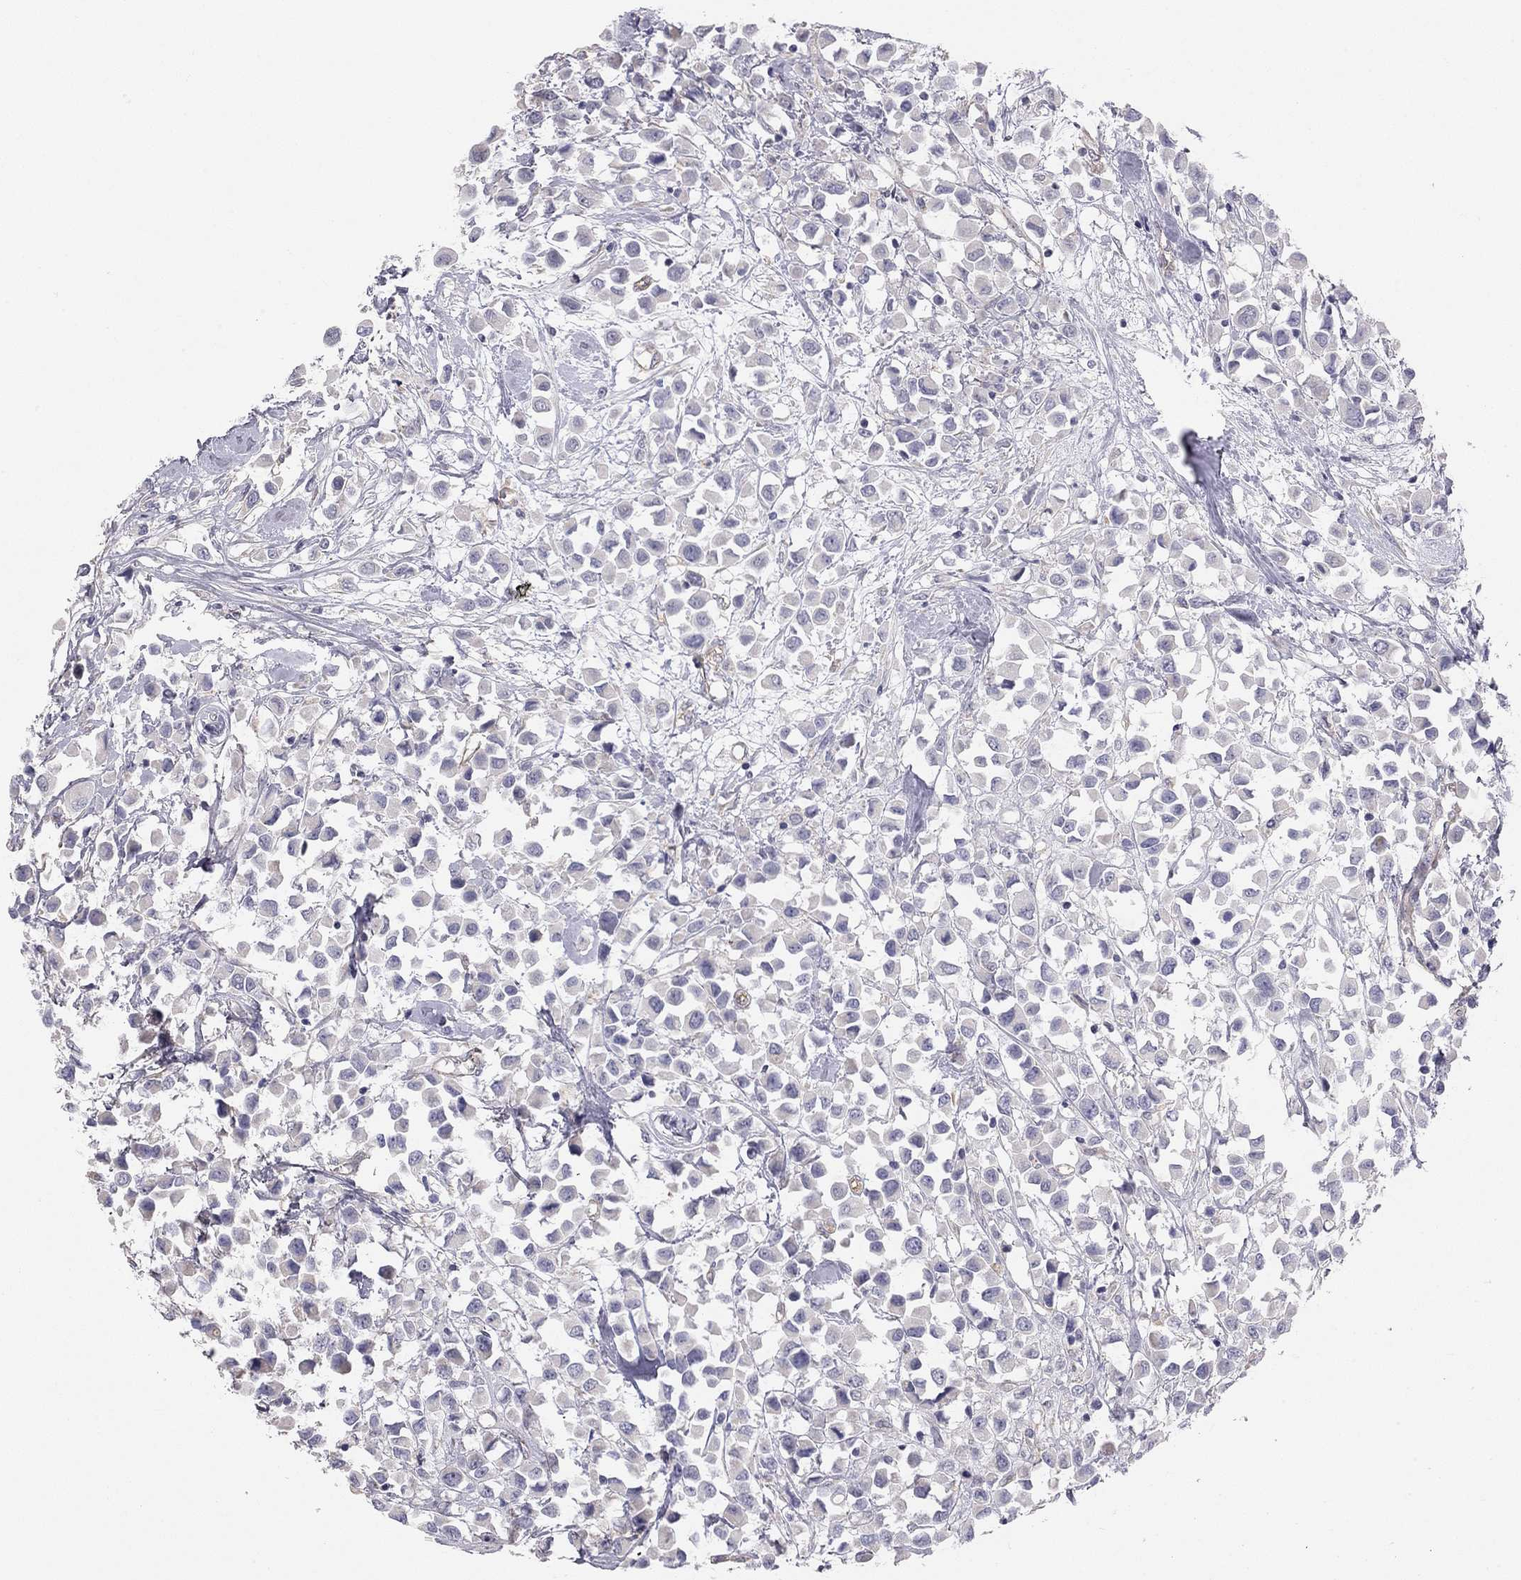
{"staining": {"intensity": "negative", "quantity": "none", "location": "none"}, "tissue": "breast cancer", "cell_type": "Tumor cells", "image_type": "cancer", "snomed": [{"axis": "morphology", "description": "Duct carcinoma"}, {"axis": "topography", "description": "Breast"}], "caption": "There is no significant positivity in tumor cells of breast cancer.", "gene": "GPRC5B", "patient": {"sex": "female", "age": 61}}